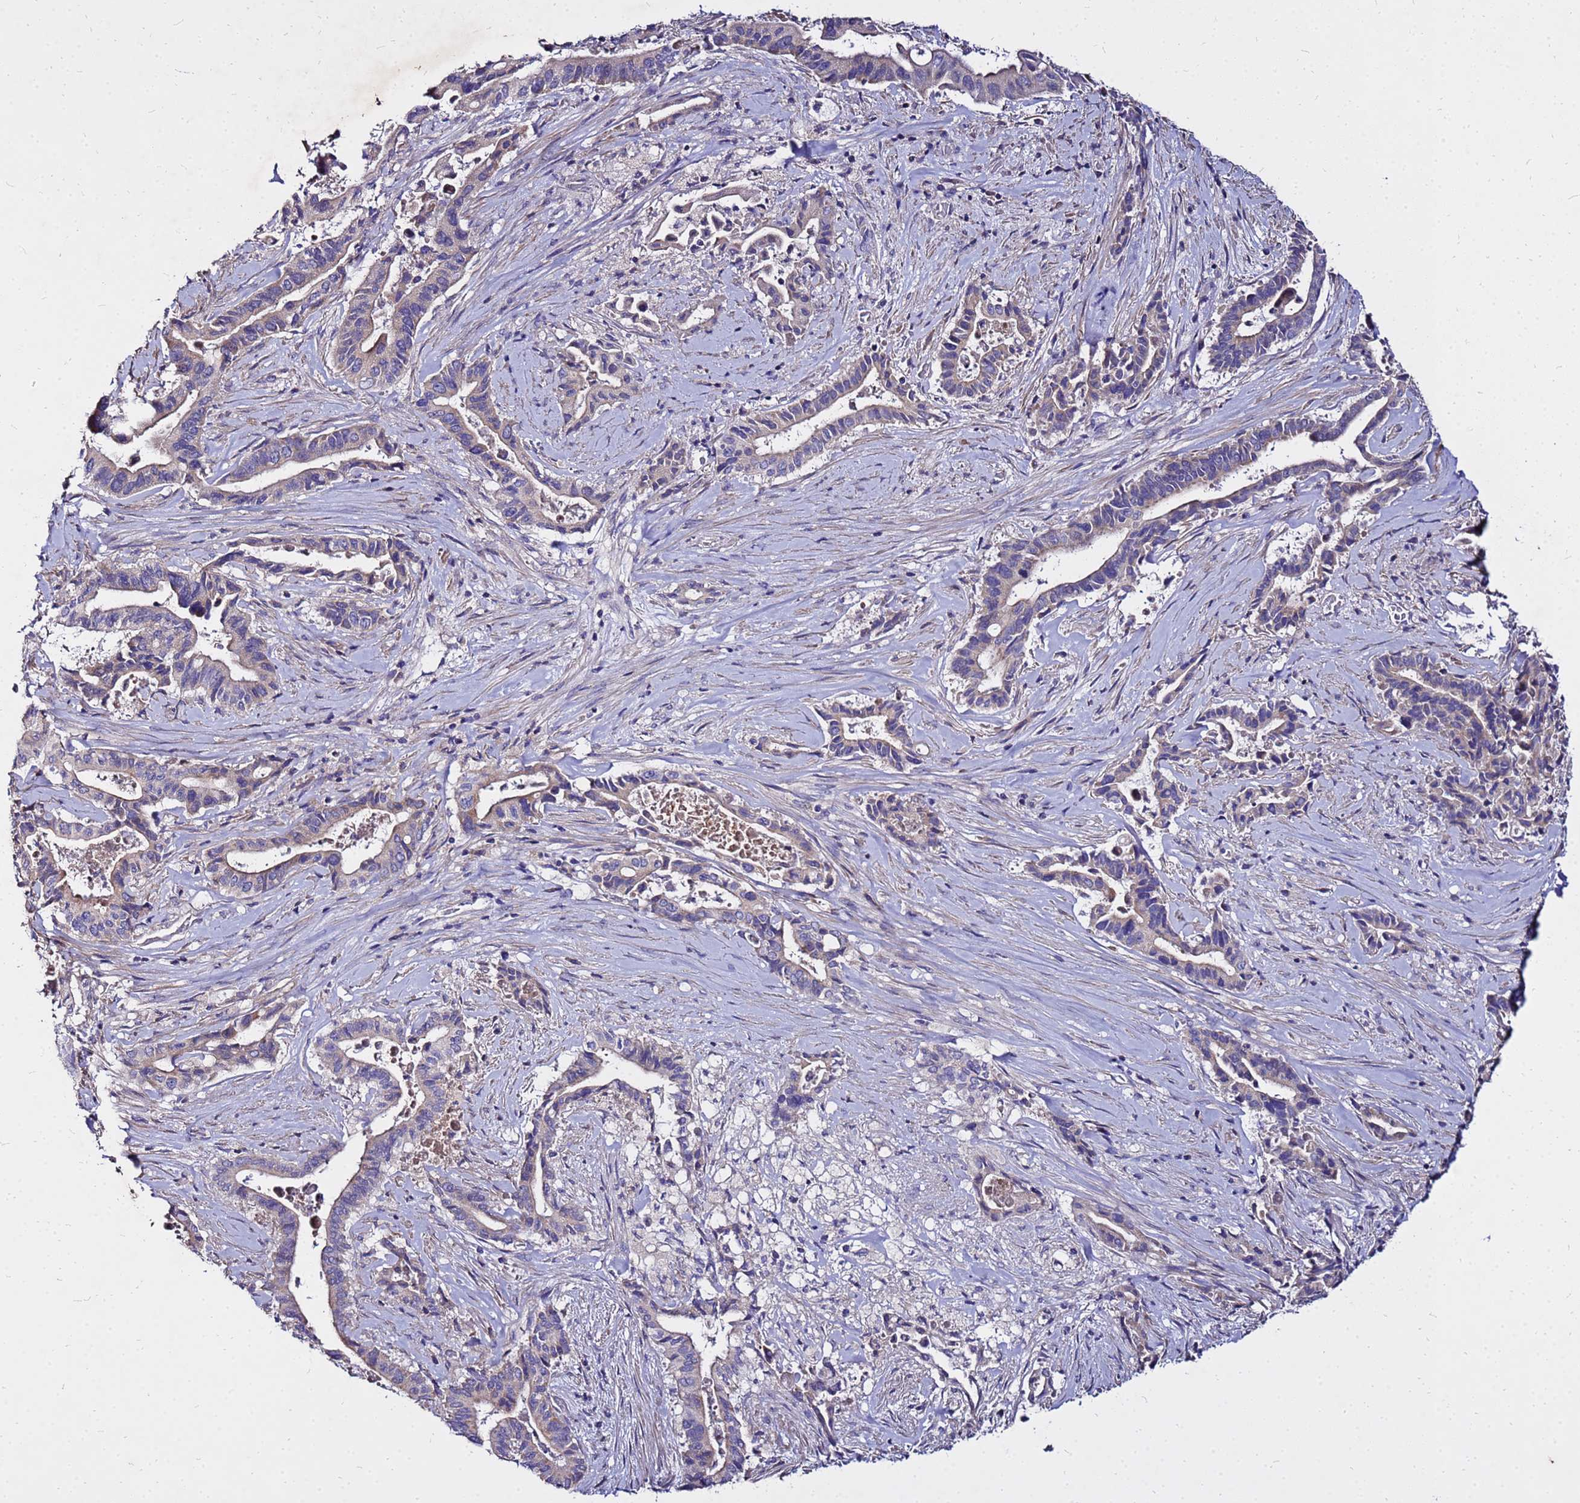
{"staining": {"intensity": "weak", "quantity": "<25%", "location": "cytoplasmic/membranous"}, "tissue": "pancreatic cancer", "cell_type": "Tumor cells", "image_type": "cancer", "snomed": [{"axis": "morphology", "description": "Adenocarcinoma, NOS"}, {"axis": "topography", "description": "Pancreas"}], "caption": "Immunohistochemistry photomicrograph of neoplastic tissue: human adenocarcinoma (pancreatic) stained with DAB (3,3'-diaminobenzidine) demonstrates no significant protein expression in tumor cells. The staining was performed using DAB (3,3'-diaminobenzidine) to visualize the protein expression in brown, while the nuclei were stained in blue with hematoxylin (Magnification: 20x).", "gene": "COX14", "patient": {"sex": "female", "age": 77}}